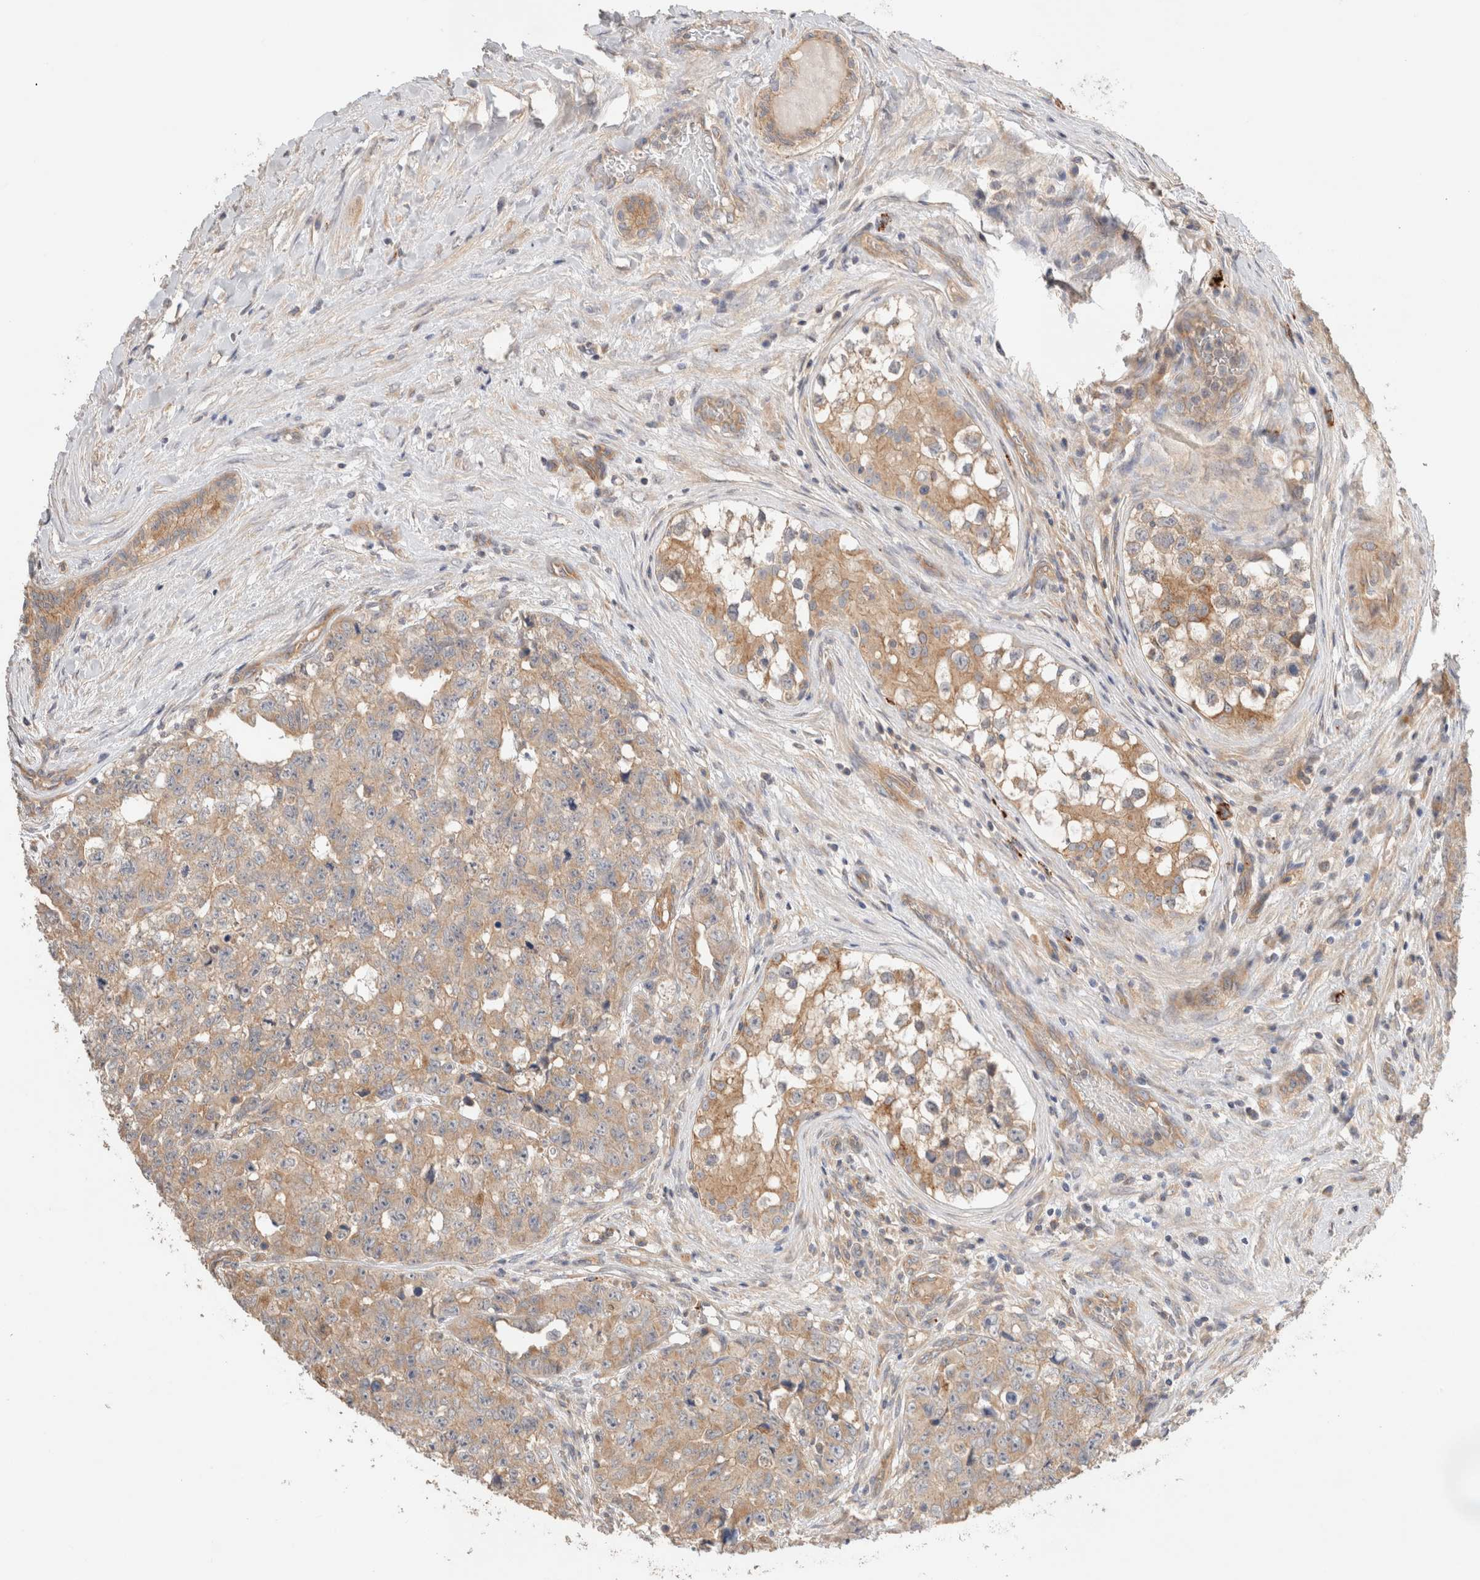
{"staining": {"intensity": "weak", "quantity": ">75%", "location": "cytoplasmic/membranous"}, "tissue": "testis cancer", "cell_type": "Tumor cells", "image_type": "cancer", "snomed": [{"axis": "morphology", "description": "Carcinoma, Embryonal, NOS"}, {"axis": "topography", "description": "Testis"}], "caption": "A brown stain highlights weak cytoplasmic/membranous expression of a protein in human testis cancer (embryonal carcinoma) tumor cells. Immunohistochemistry stains the protein of interest in brown and the nuclei are stained blue.", "gene": "B3GNTL1", "patient": {"sex": "male", "age": 28}}